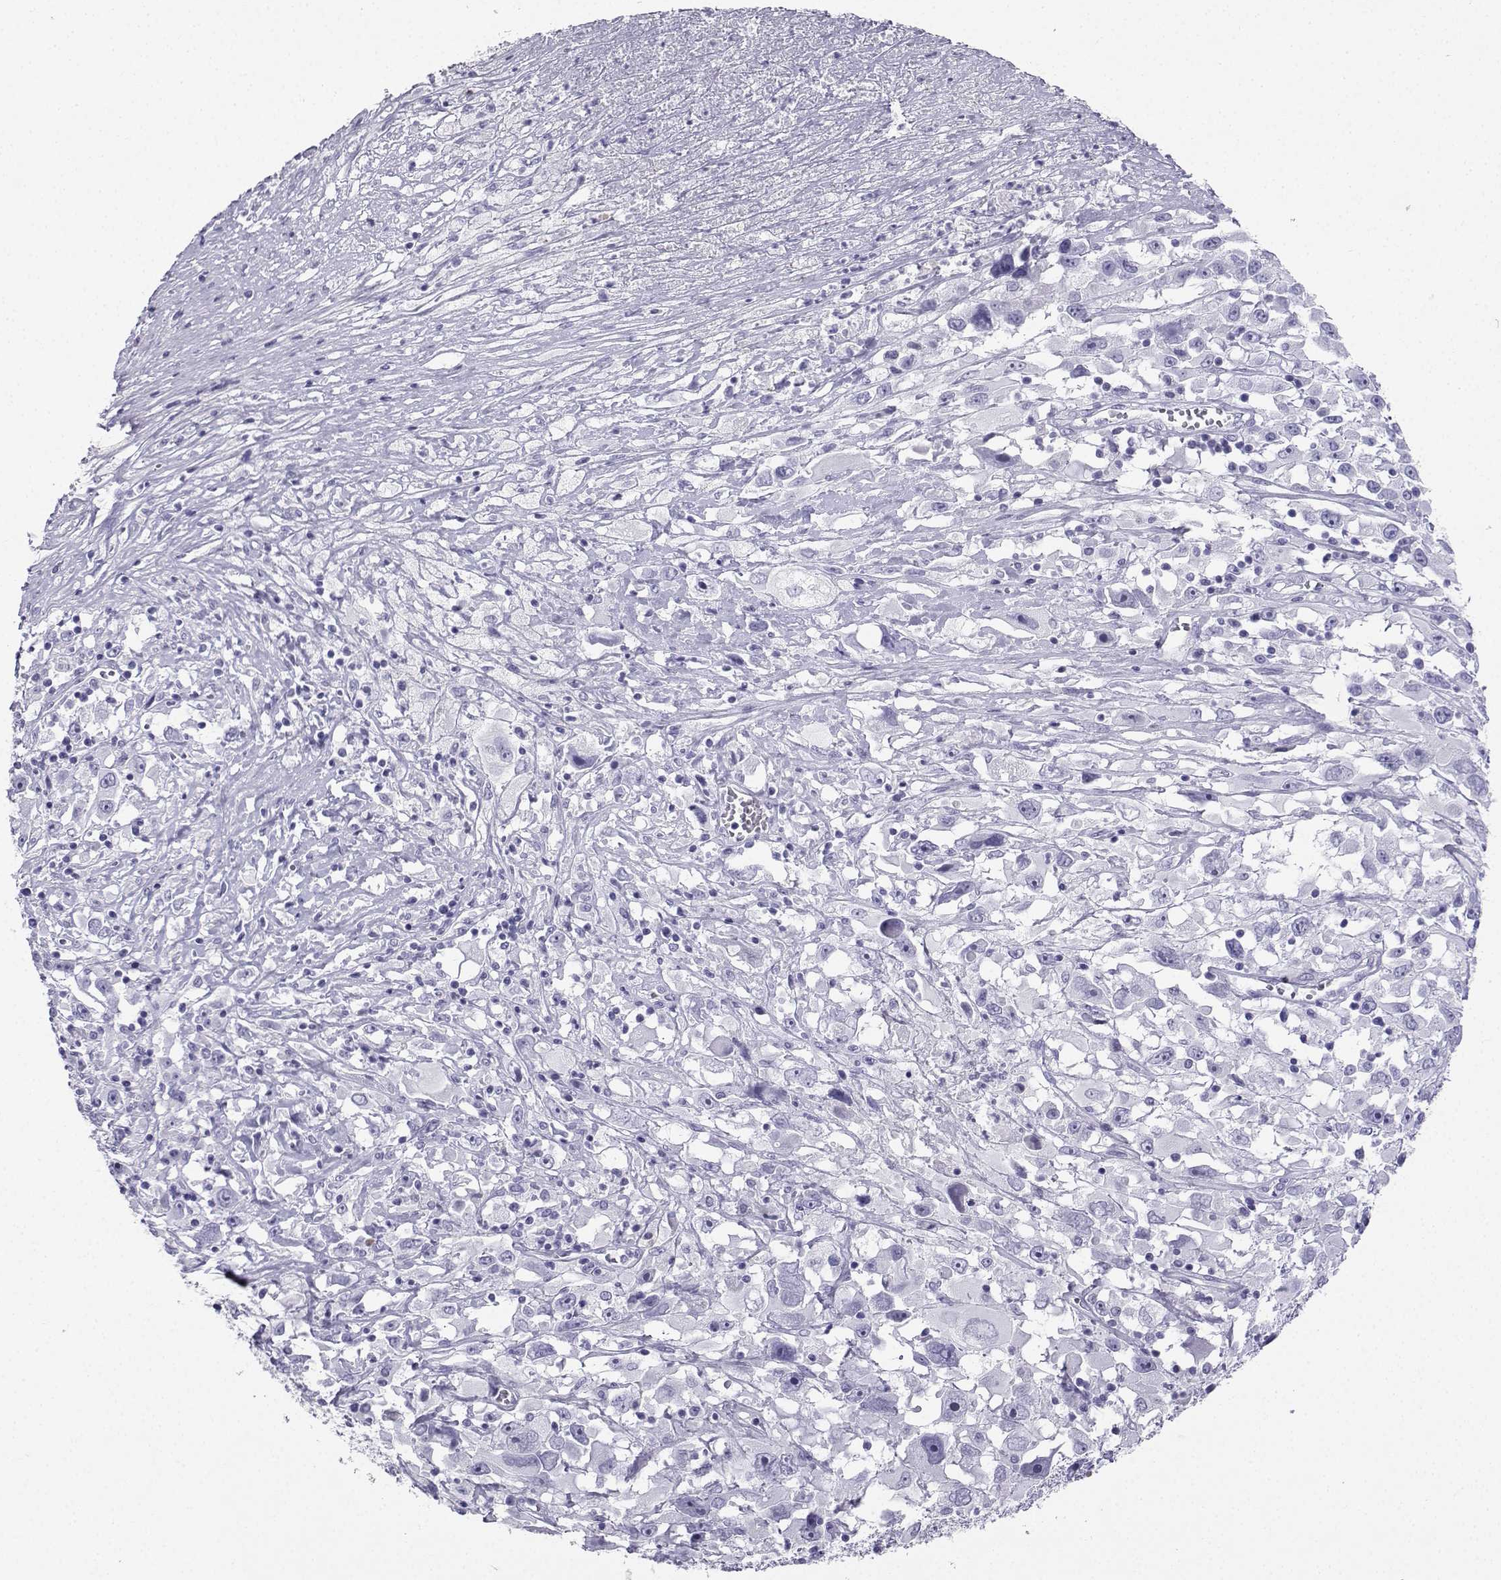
{"staining": {"intensity": "negative", "quantity": "none", "location": "none"}, "tissue": "melanoma", "cell_type": "Tumor cells", "image_type": "cancer", "snomed": [{"axis": "morphology", "description": "Malignant melanoma, Metastatic site"}, {"axis": "topography", "description": "Soft tissue"}], "caption": "Immunohistochemistry (IHC) histopathology image of neoplastic tissue: melanoma stained with DAB (3,3'-diaminobenzidine) reveals no significant protein staining in tumor cells.", "gene": "SLC18A2", "patient": {"sex": "male", "age": 50}}